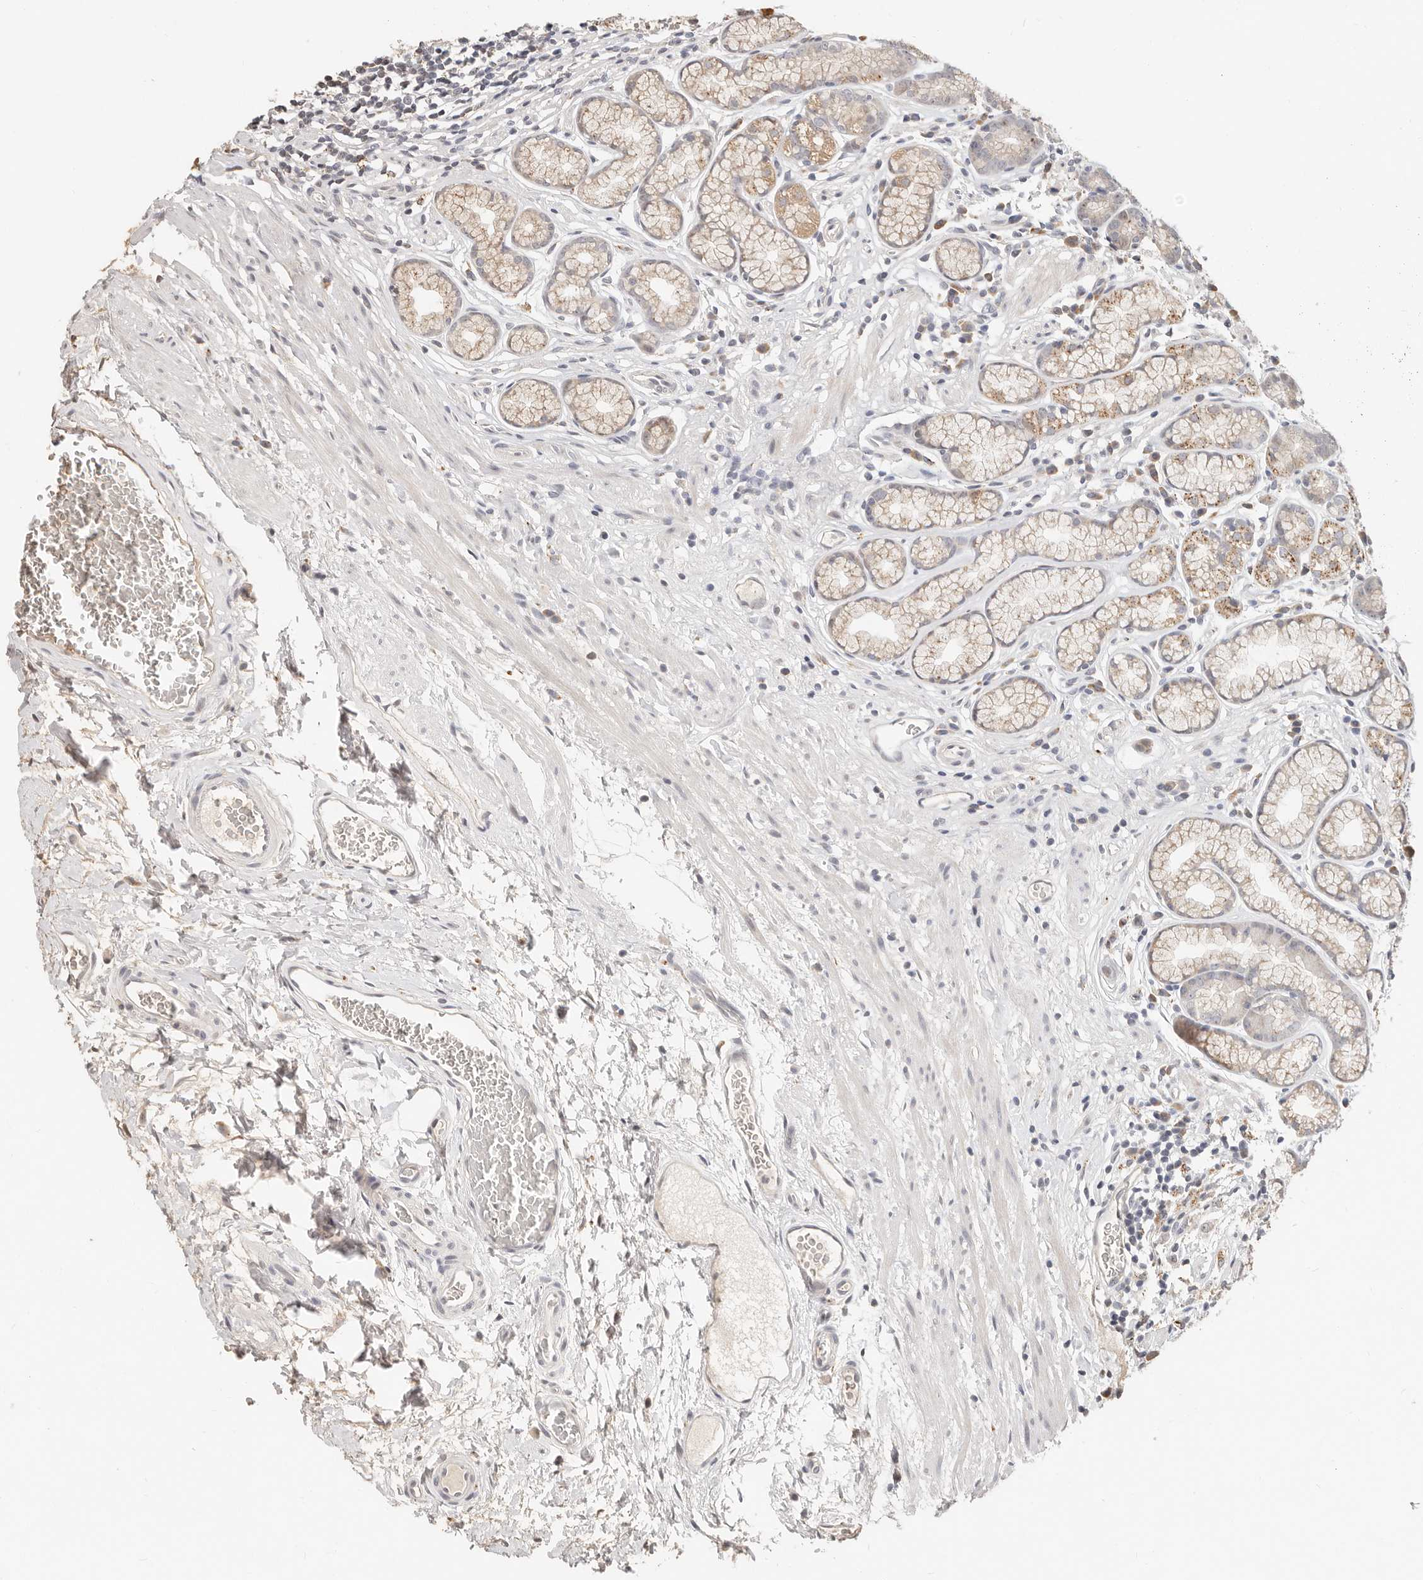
{"staining": {"intensity": "strong", "quantity": "<25%", "location": "cytoplasmic/membranous"}, "tissue": "stomach", "cell_type": "Glandular cells", "image_type": "normal", "snomed": [{"axis": "morphology", "description": "Normal tissue, NOS"}, {"axis": "topography", "description": "Stomach"}], "caption": "A high-resolution image shows immunohistochemistry staining of unremarkable stomach, which exhibits strong cytoplasmic/membranous positivity in about <25% of glandular cells. The staining was performed using DAB to visualize the protein expression in brown, while the nuclei were stained in blue with hematoxylin (Magnification: 20x).", "gene": "ZRANB1", "patient": {"sex": "male", "age": 42}}